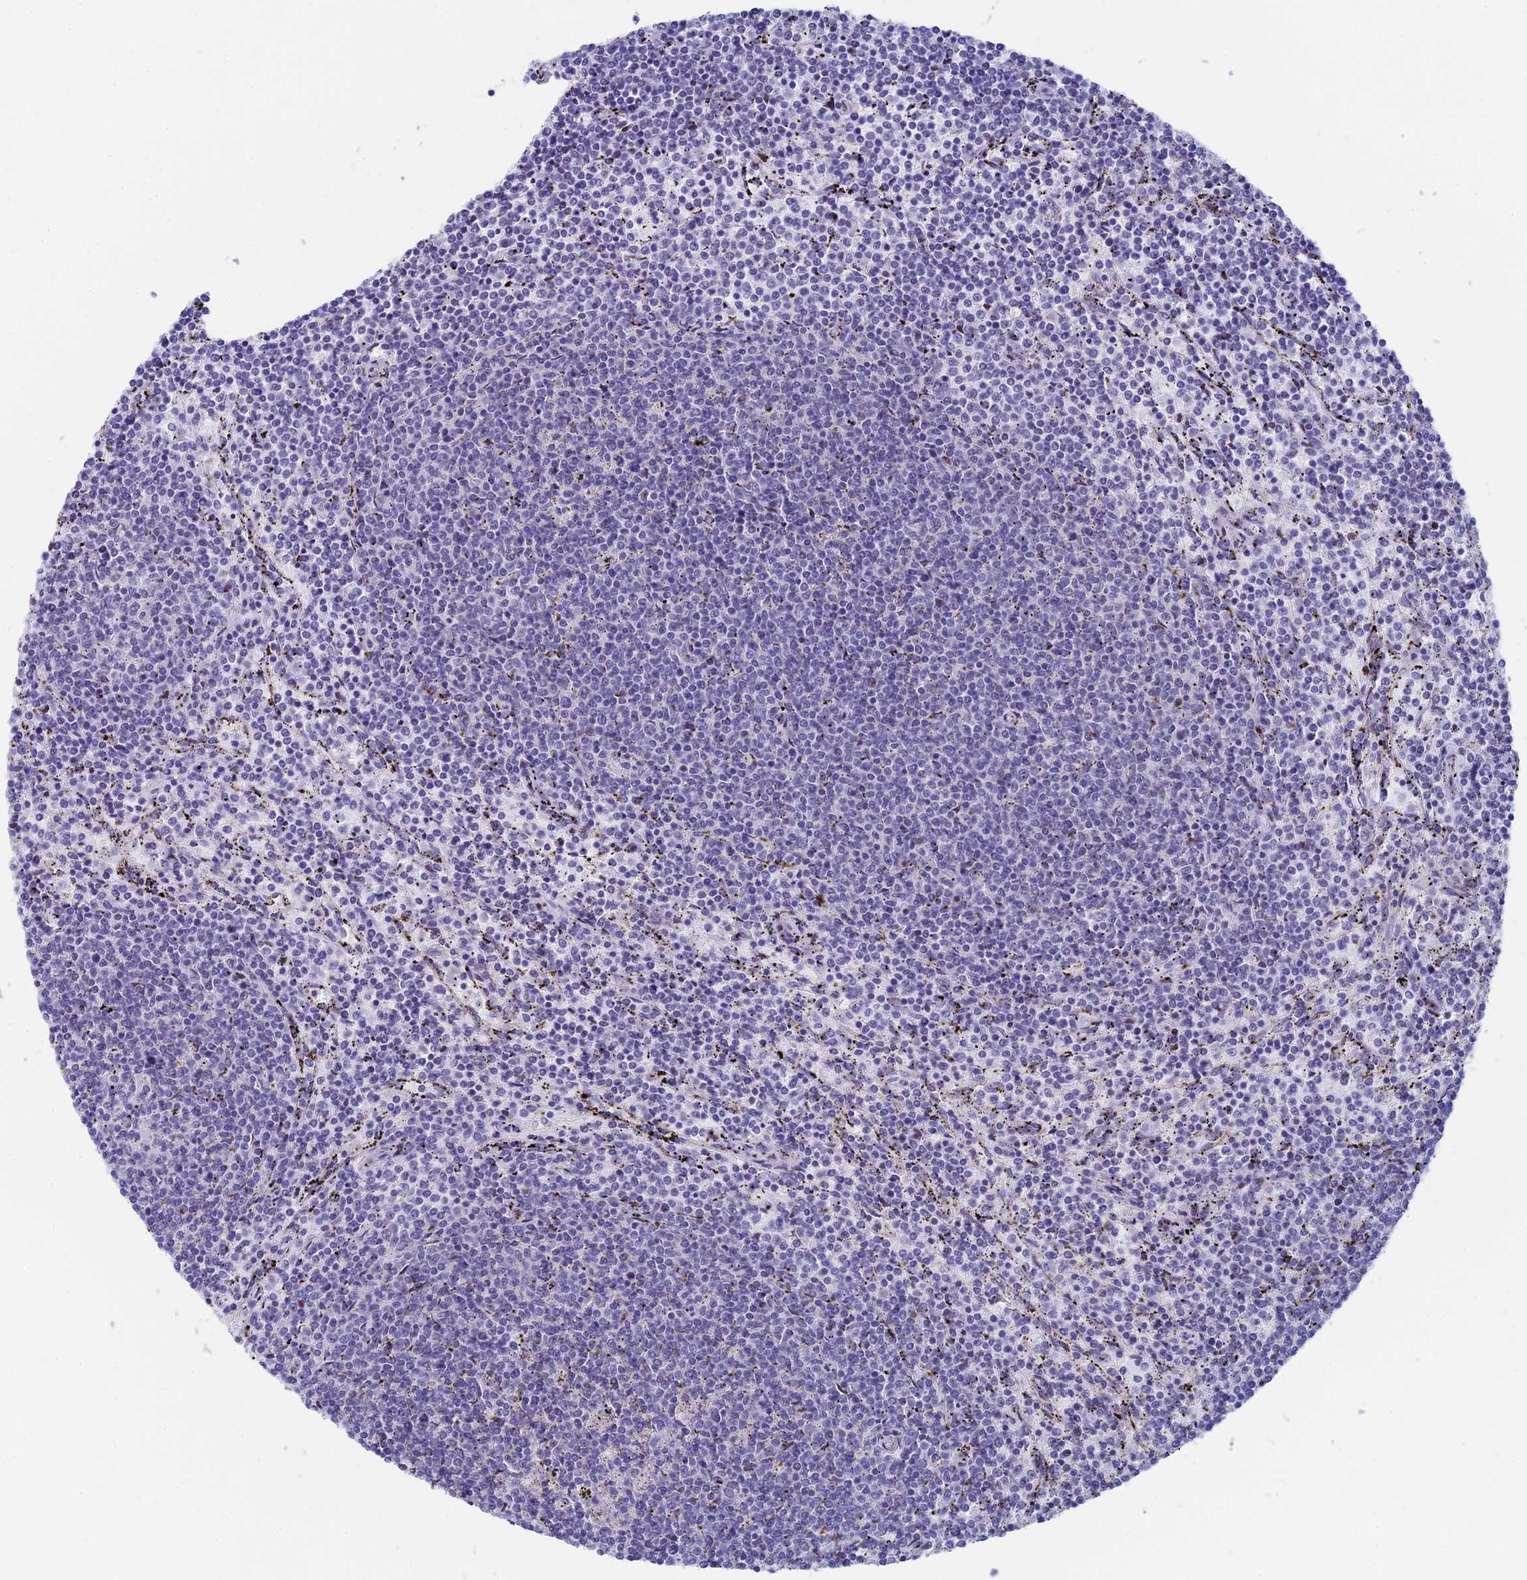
{"staining": {"intensity": "negative", "quantity": "none", "location": "none"}, "tissue": "lymphoma", "cell_type": "Tumor cells", "image_type": "cancer", "snomed": [{"axis": "morphology", "description": "Malignant lymphoma, non-Hodgkin's type, Low grade"}, {"axis": "topography", "description": "Spleen"}], "caption": "Micrograph shows no significant protein positivity in tumor cells of lymphoma. (Brightfield microscopy of DAB immunohistochemistry (IHC) at high magnification).", "gene": "REXO5", "patient": {"sex": "female", "age": 50}}